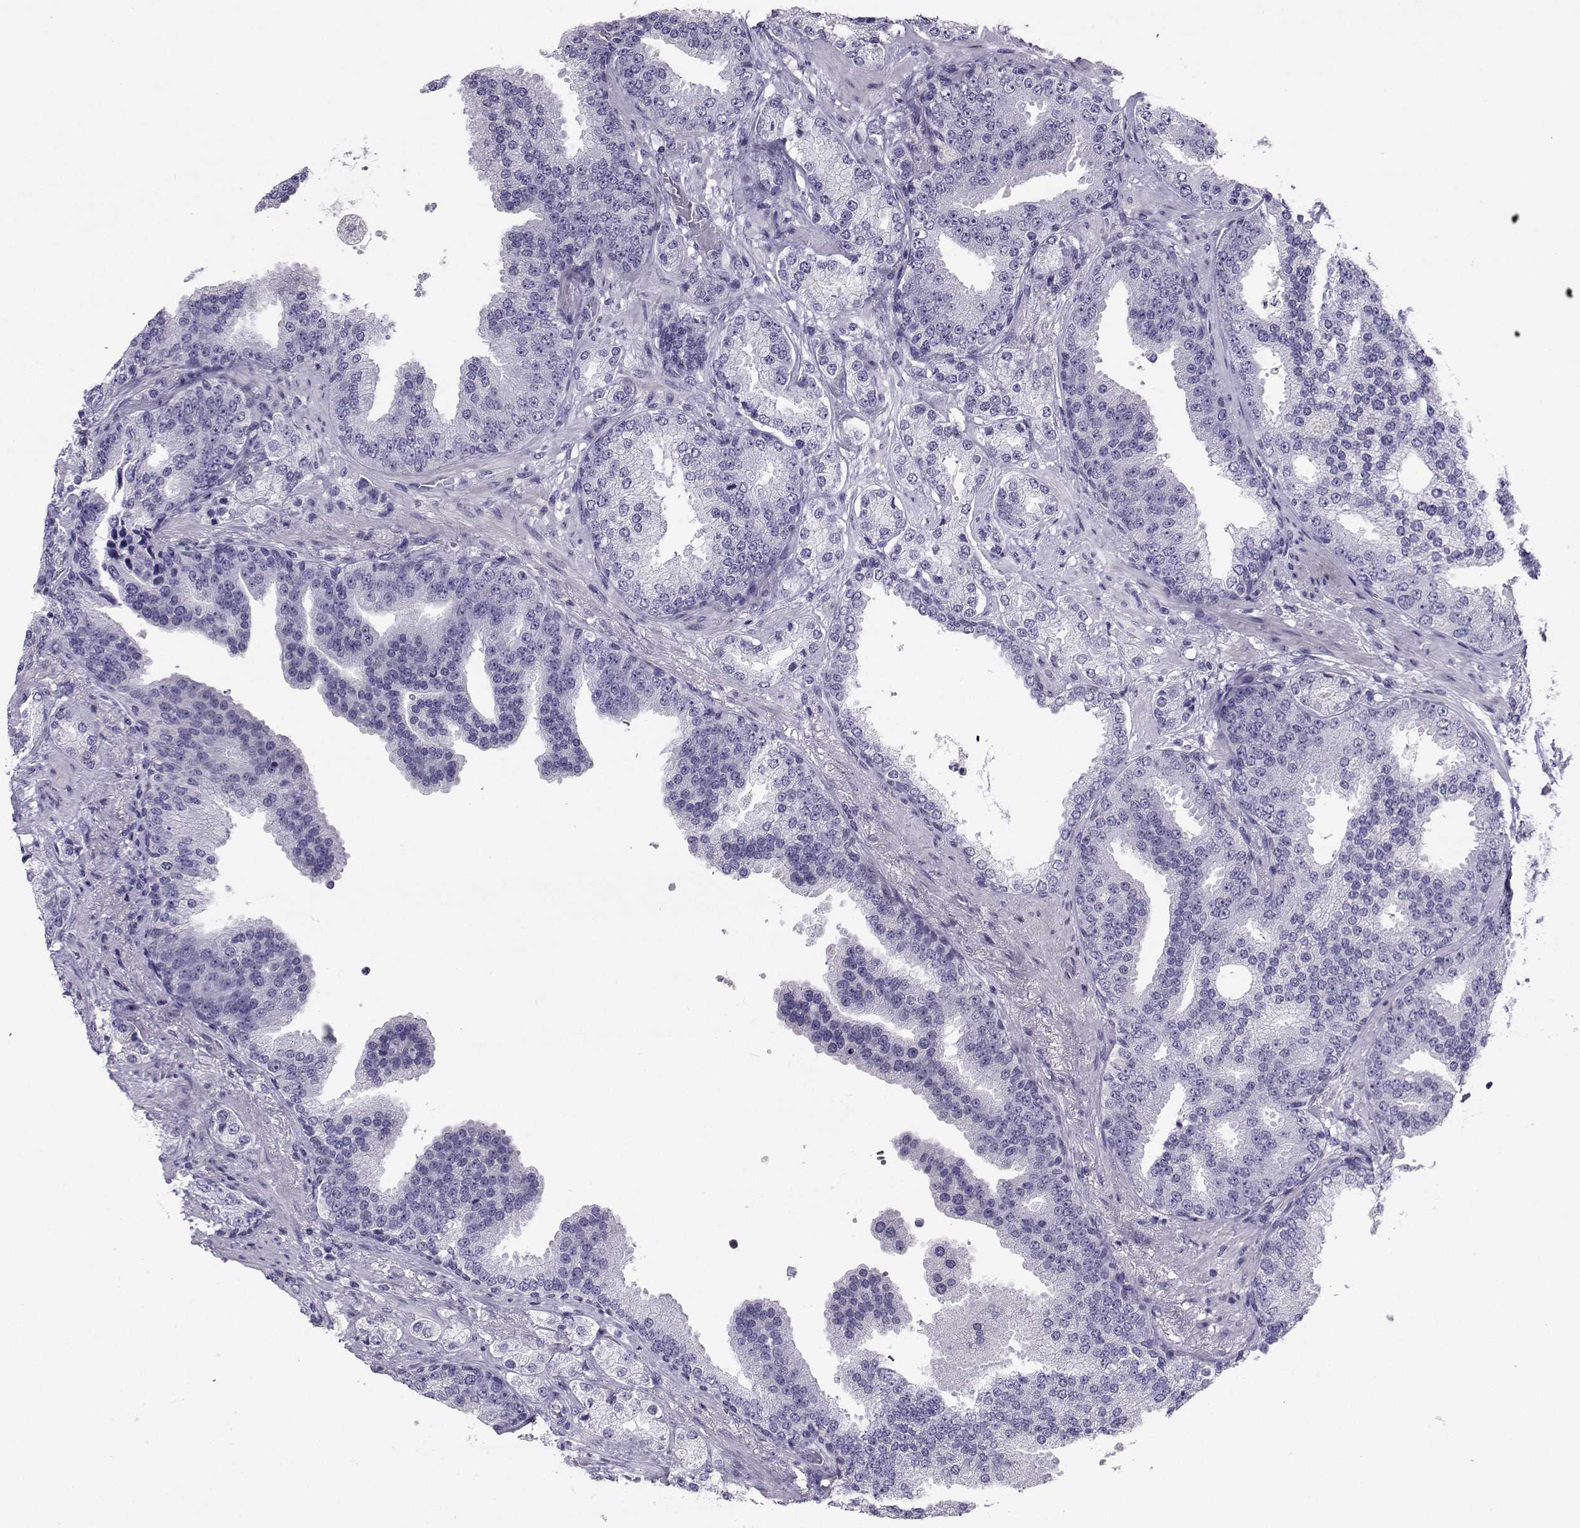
{"staining": {"intensity": "negative", "quantity": "none", "location": "none"}, "tissue": "prostate cancer", "cell_type": "Tumor cells", "image_type": "cancer", "snomed": [{"axis": "morphology", "description": "Adenocarcinoma, Low grade"}, {"axis": "topography", "description": "Prostate"}], "caption": "A histopathology image of prostate low-grade adenocarcinoma stained for a protein reveals no brown staining in tumor cells.", "gene": "PGK1", "patient": {"sex": "male", "age": 68}}